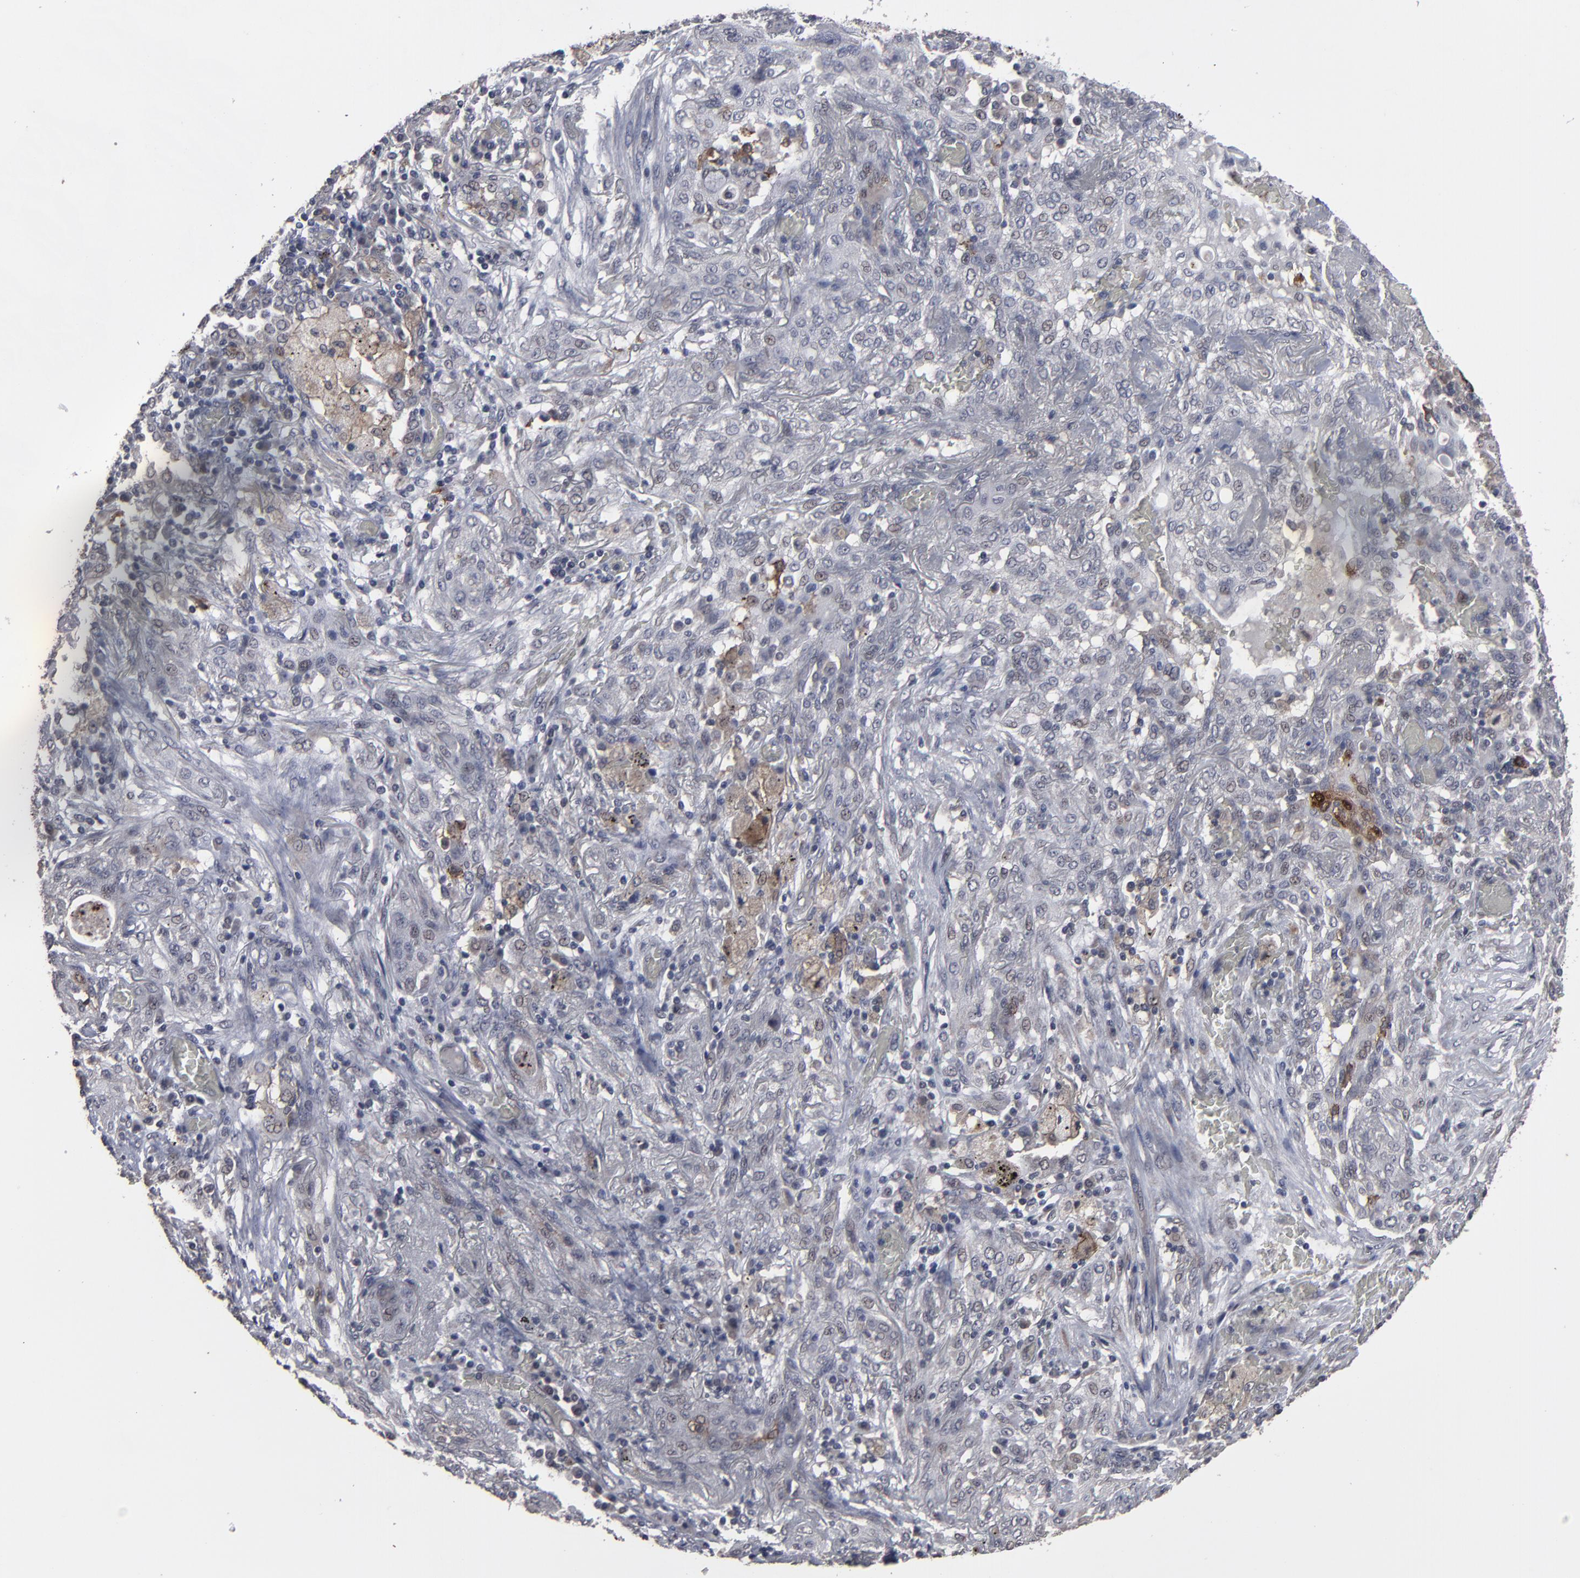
{"staining": {"intensity": "weak", "quantity": "<25%", "location": "cytoplasmic/membranous,nuclear"}, "tissue": "lung cancer", "cell_type": "Tumor cells", "image_type": "cancer", "snomed": [{"axis": "morphology", "description": "Squamous cell carcinoma, NOS"}, {"axis": "topography", "description": "Lung"}], "caption": "IHC of lung squamous cell carcinoma reveals no positivity in tumor cells.", "gene": "SLC22A17", "patient": {"sex": "female", "age": 47}}